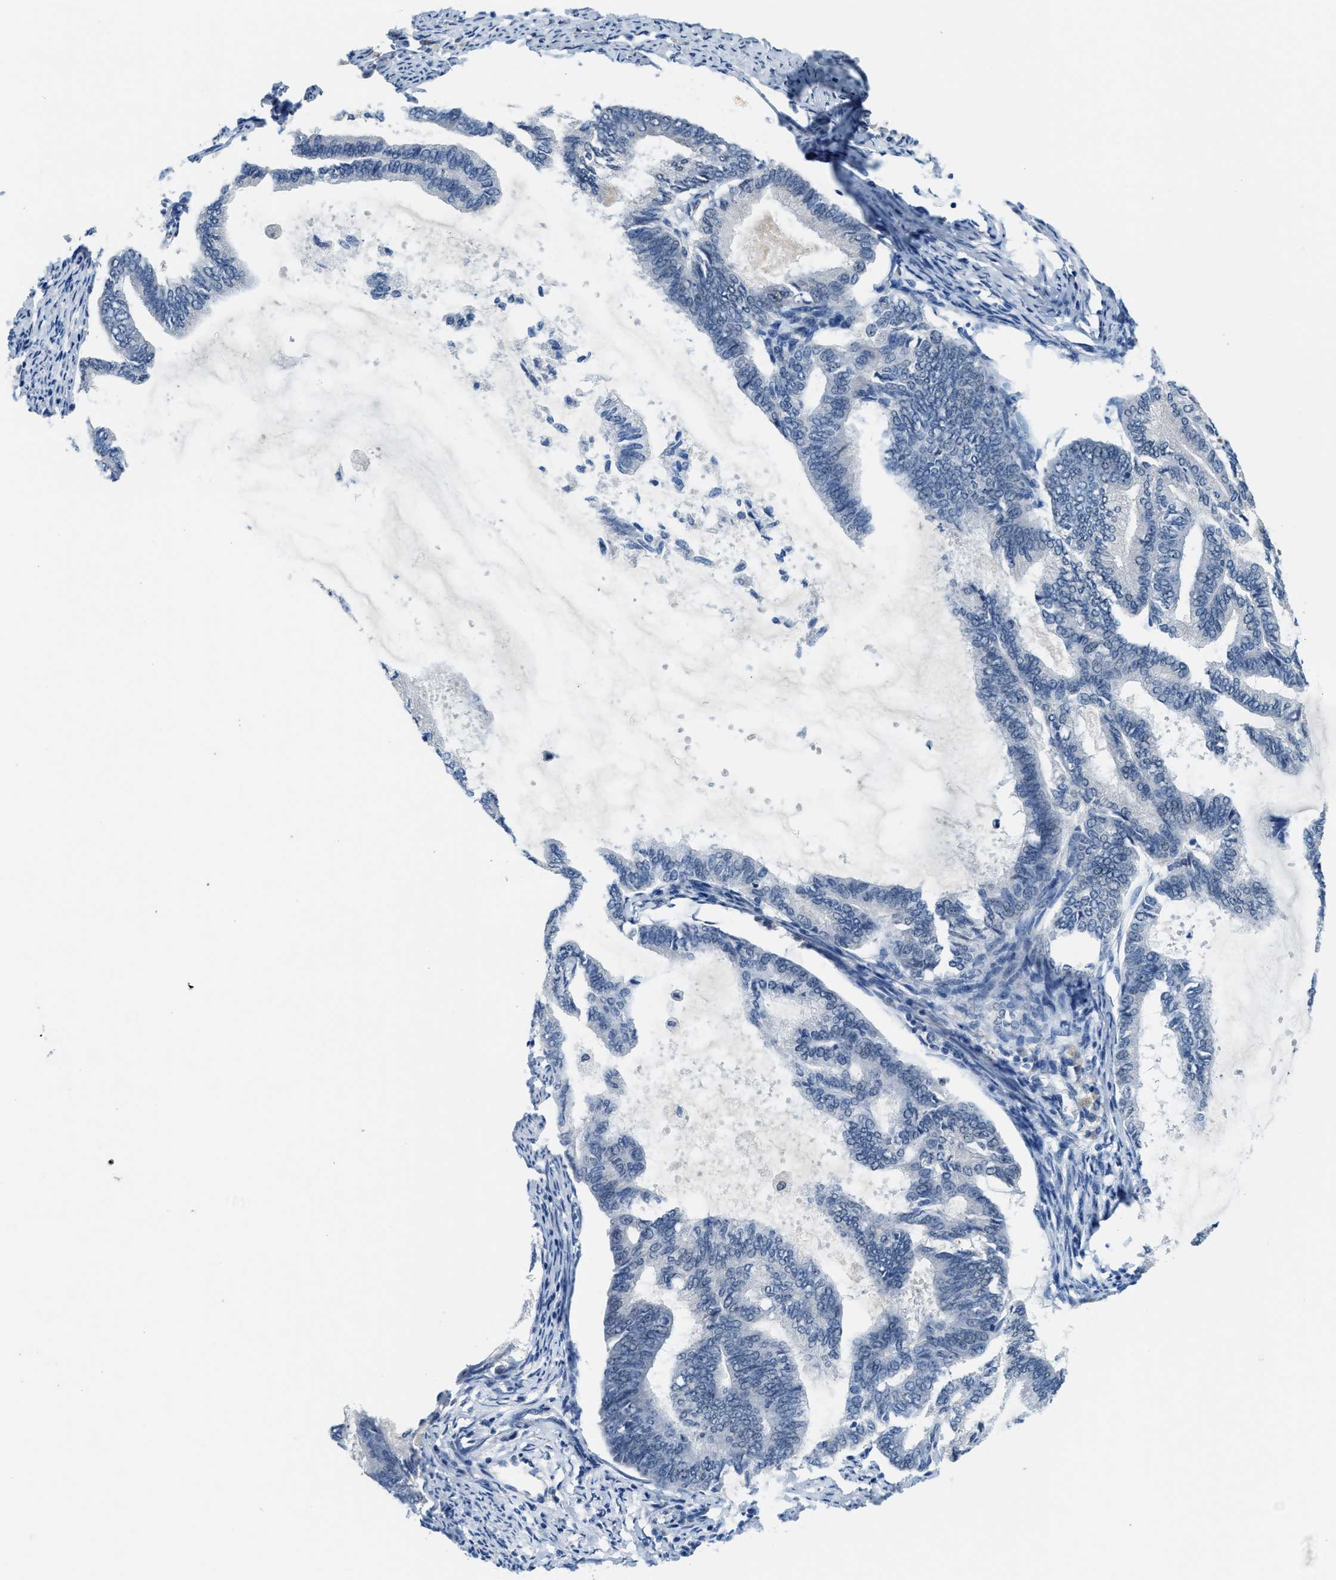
{"staining": {"intensity": "negative", "quantity": "none", "location": "none"}, "tissue": "endometrial cancer", "cell_type": "Tumor cells", "image_type": "cancer", "snomed": [{"axis": "morphology", "description": "Adenocarcinoma, NOS"}, {"axis": "topography", "description": "Endometrium"}], "caption": "DAB (3,3'-diaminobenzidine) immunohistochemical staining of endometrial cancer (adenocarcinoma) shows no significant positivity in tumor cells.", "gene": "ZNF783", "patient": {"sex": "female", "age": 86}}